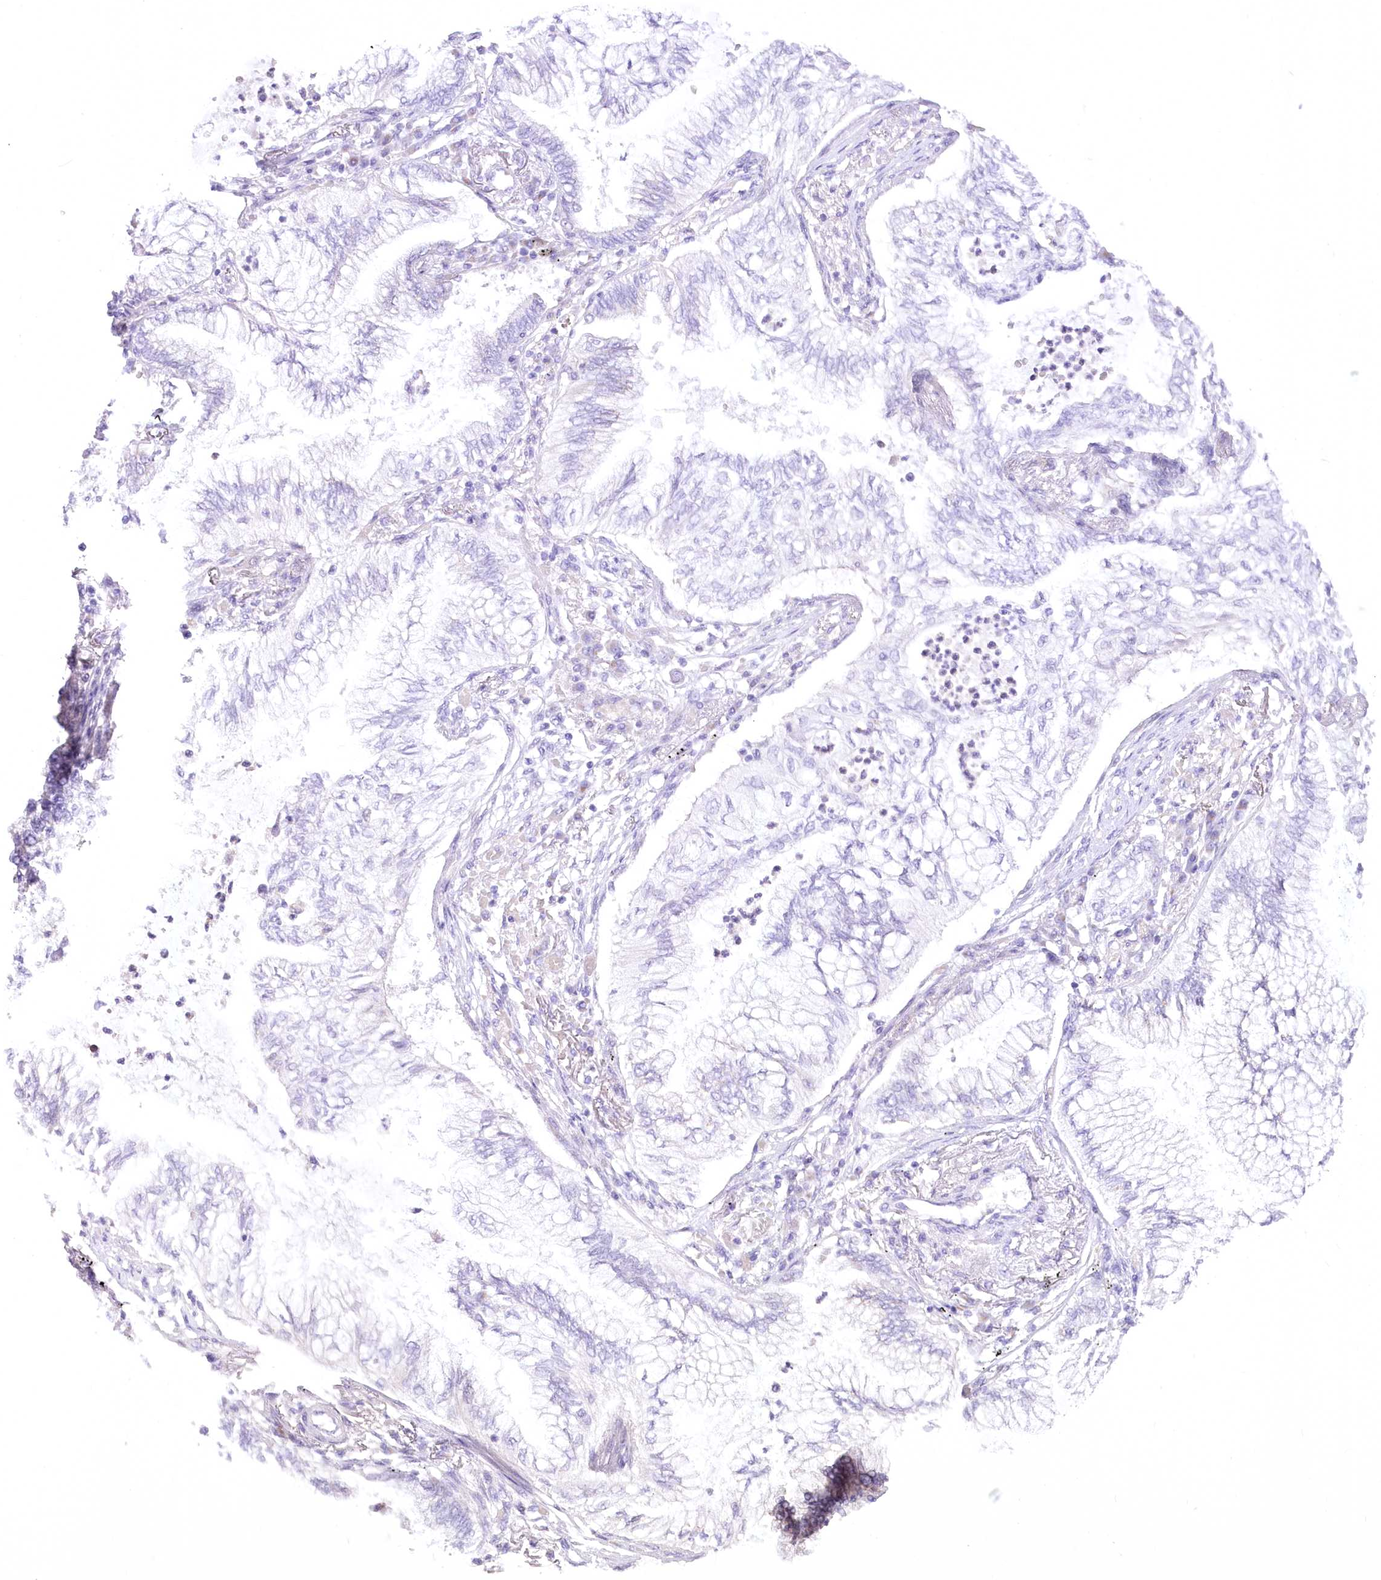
{"staining": {"intensity": "negative", "quantity": "none", "location": "none"}, "tissue": "lung cancer", "cell_type": "Tumor cells", "image_type": "cancer", "snomed": [{"axis": "morphology", "description": "Adenocarcinoma, NOS"}, {"axis": "topography", "description": "Lung"}], "caption": "Tumor cells show no significant protein positivity in adenocarcinoma (lung).", "gene": "BEND7", "patient": {"sex": "female", "age": 70}}